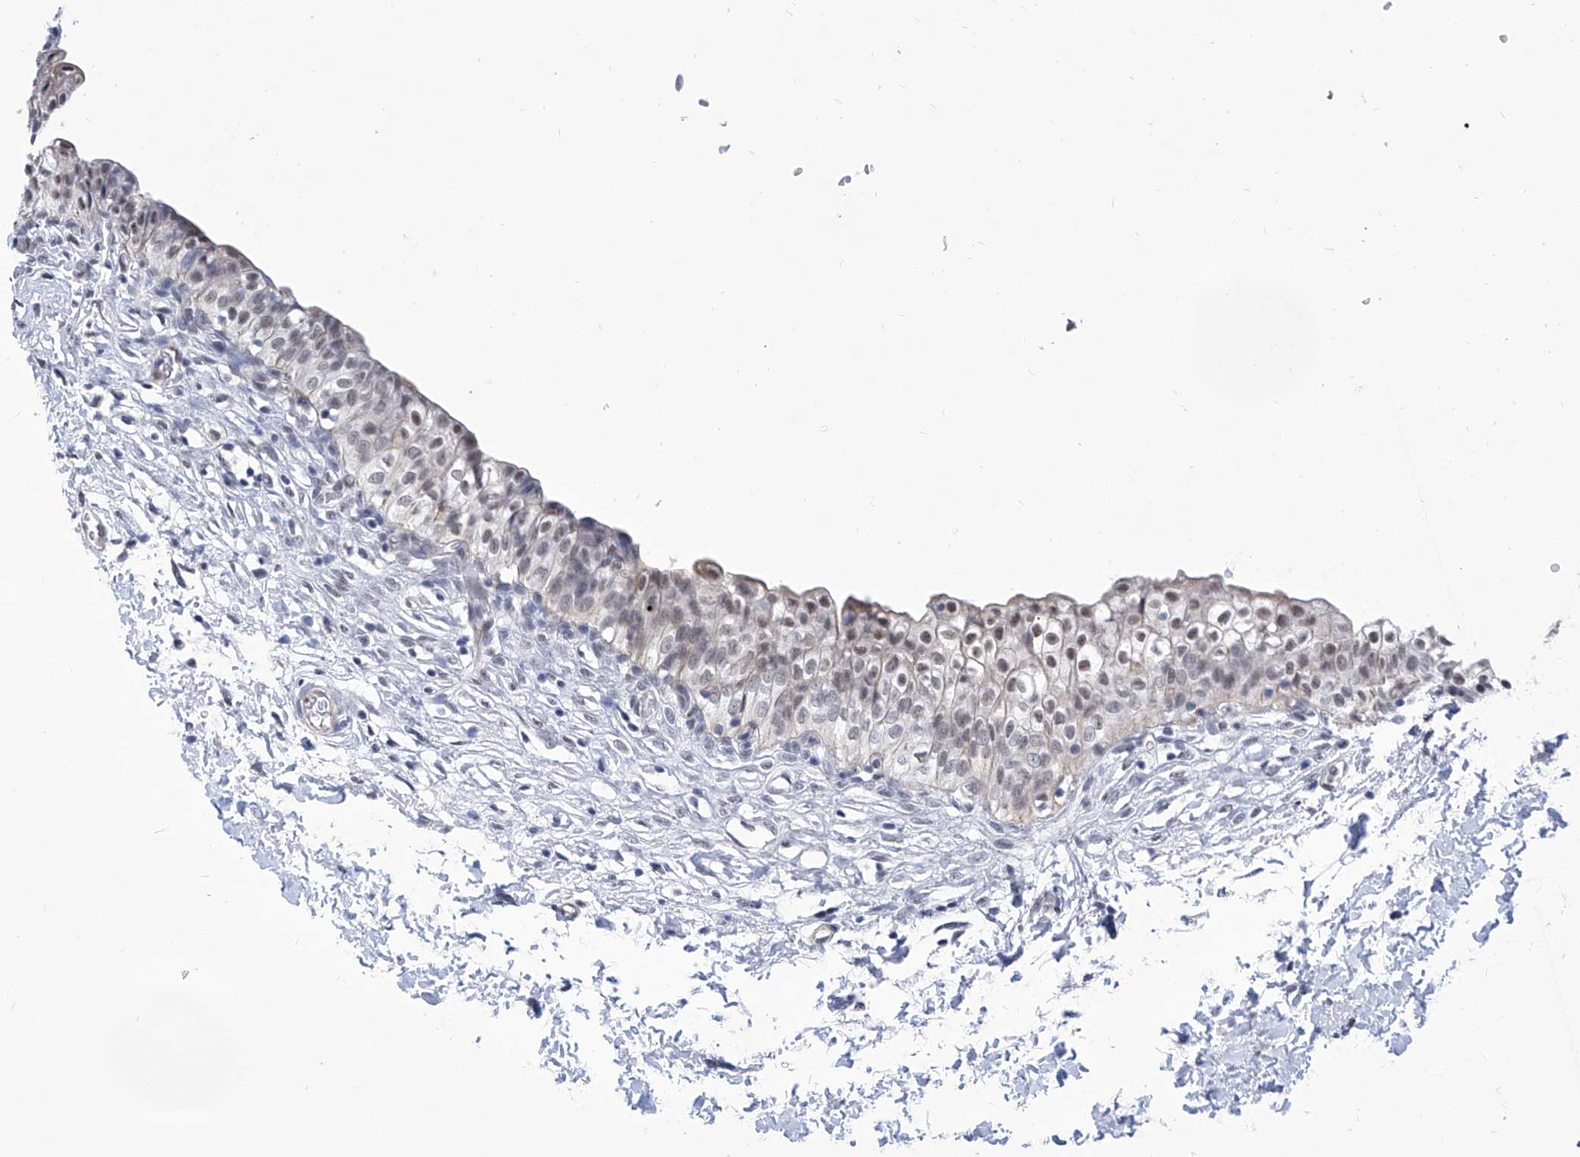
{"staining": {"intensity": "moderate", "quantity": "25%-75%", "location": "nuclear"}, "tissue": "urinary bladder", "cell_type": "Urothelial cells", "image_type": "normal", "snomed": [{"axis": "morphology", "description": "Normal tissue, NOS"}, {"axis": "topography", "description": "Urinary bladder"}], "caption": "Immunohistochemistry (IHC) histopathology image of benign urinary bladder: urinary bladder stained using immunohistochemistry (IHC) displays medium levels of moderate protein expression localized specifically in the nuclear of urothelial cells, appearing as a nuclear brown color.", "gene": "SART1", "patient": {"sex": "male", "age": 55}}